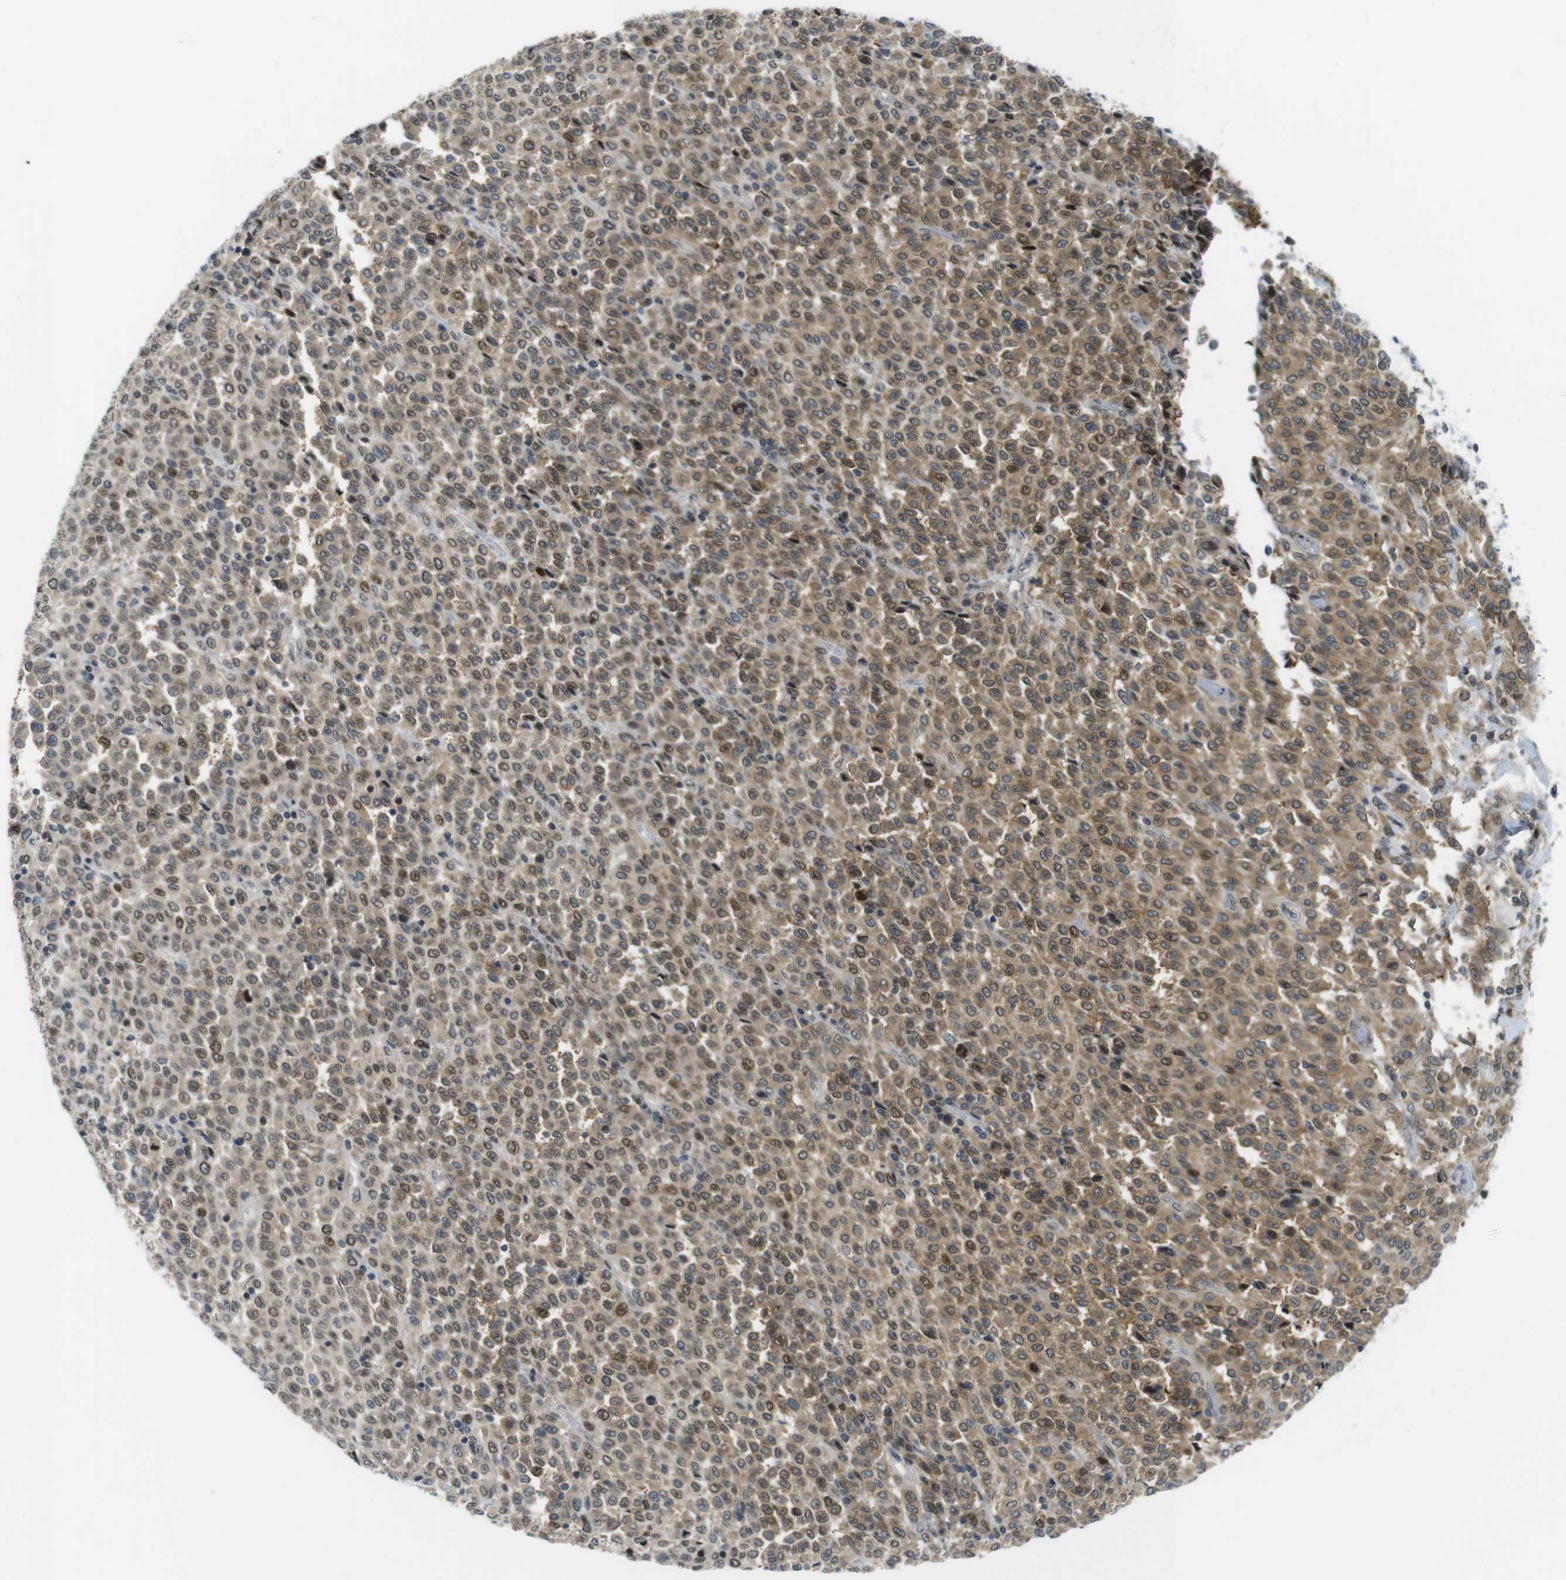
{"staining": {"intensity": "moderate", "quantity": ">75%", "location": "cytoplasmic/membranous,nuclear"}, "tissue": "melanoma", "cell_type": "Tumor cells", "image_type": "cancer", "snomed": [{"axis": "morphology", "description": "Malignant melanoma, Metastatic site"}, {"axis": "topography", "description": "Pancreas"}], "caption": "Malignant melanoma (metastatic site) stained with a protein marker demonstrates moderate staining in tumor cells.", "gene": "RCC1", "patient": {"sex": "female", "age": 30}}